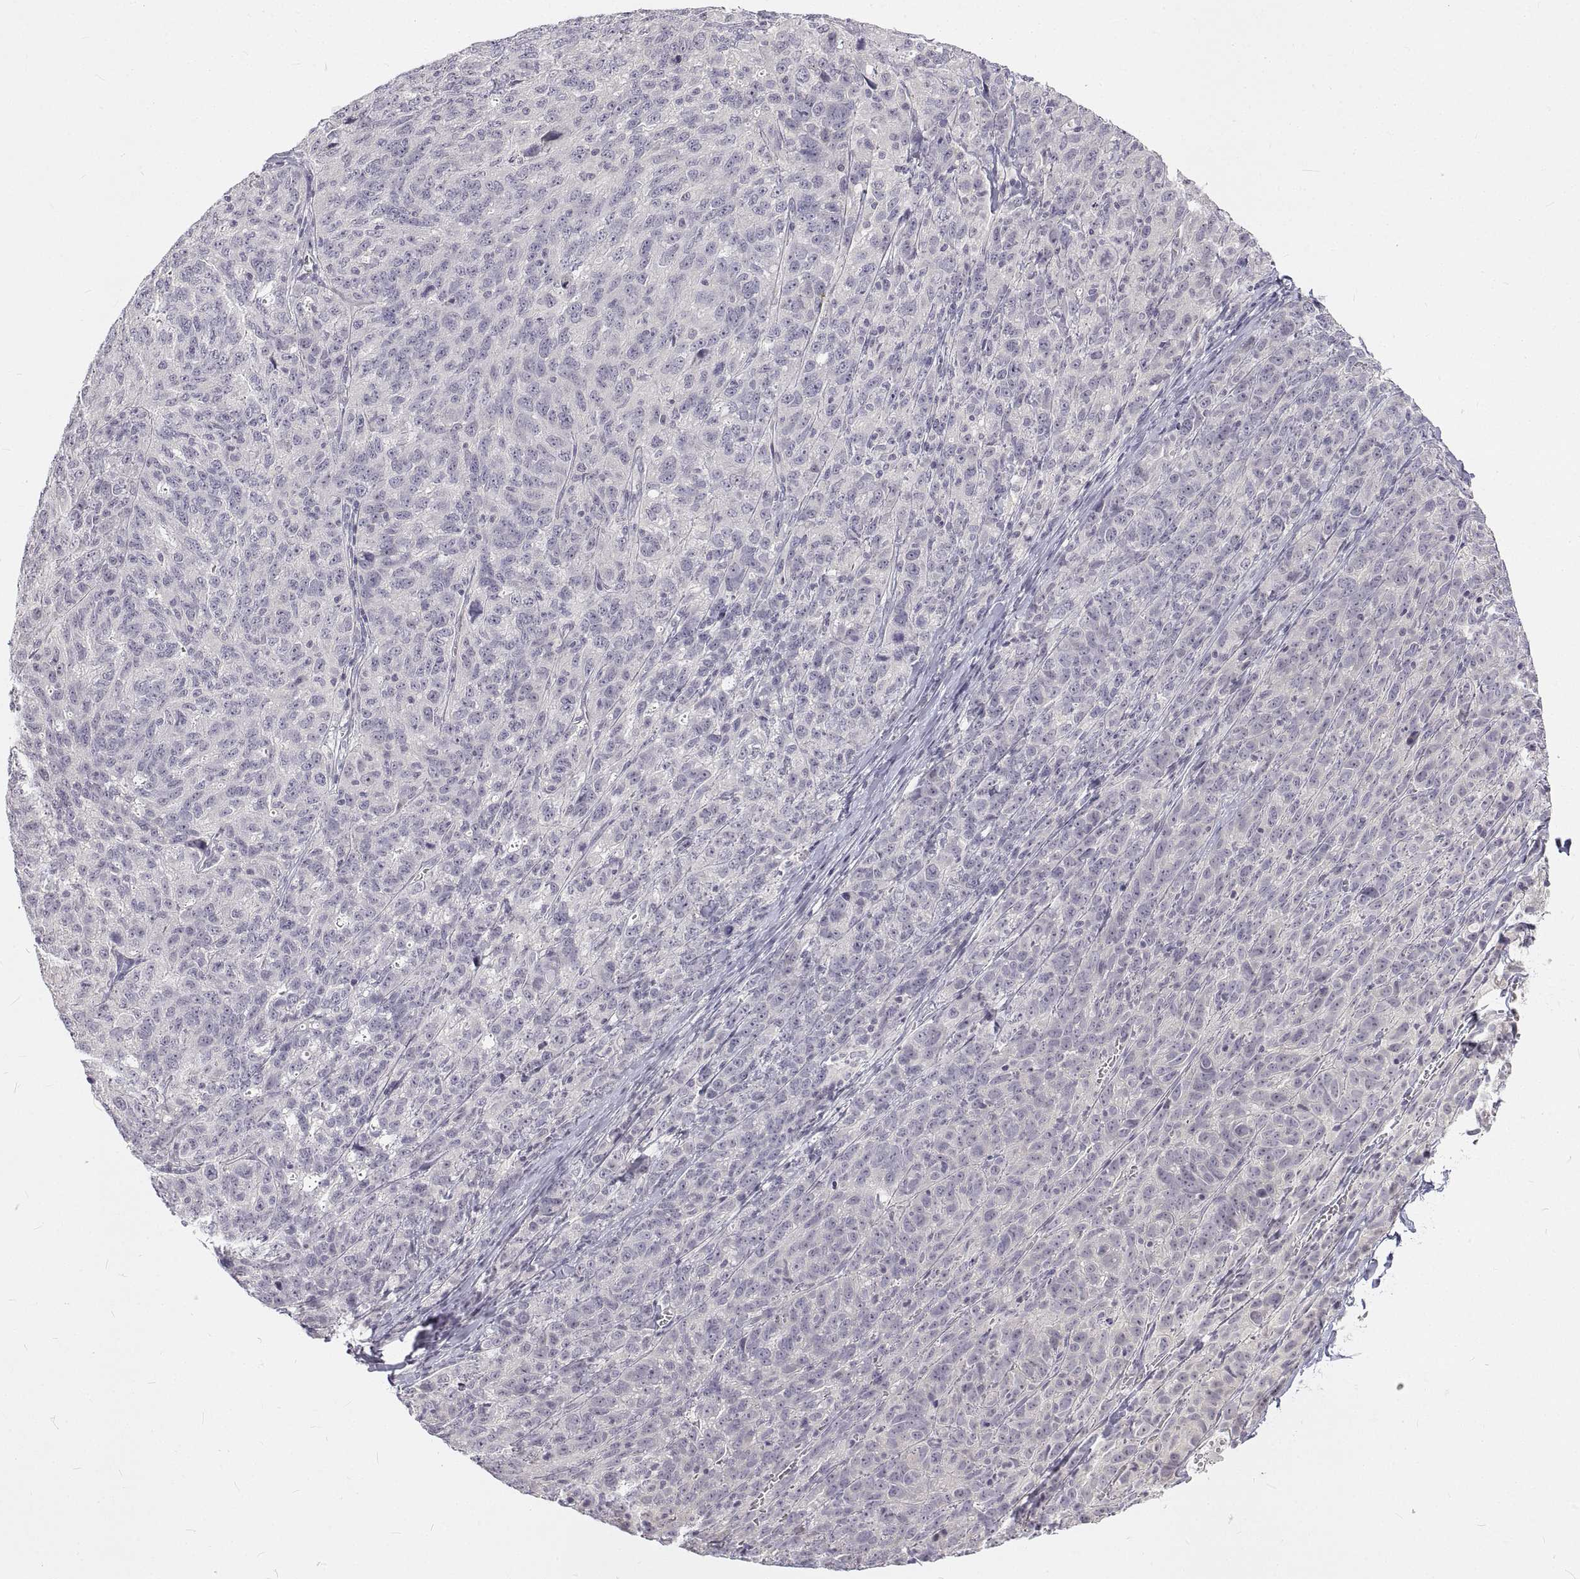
{"staining": {"intensity": "negative", "quantity": "none", "location": "none"}, "tissue": "ovarian cancer", "cell_type": "Tumor cells", "image_type": "cancer", "snomed": [{"axis": "morphology", "description": "Cystadenocarcinoma, serous, NOS"}, {"axis": "topography", "description": "Ovary"}], "caption": "IHC micrograph of neoplastic tissue: serous cystadenocarcinoma (ovarian) stained with DAB displays no significant protein positivity in tumor cells.", "gene": "ANO2", "patient": {"sex": "female", "age": 71}}